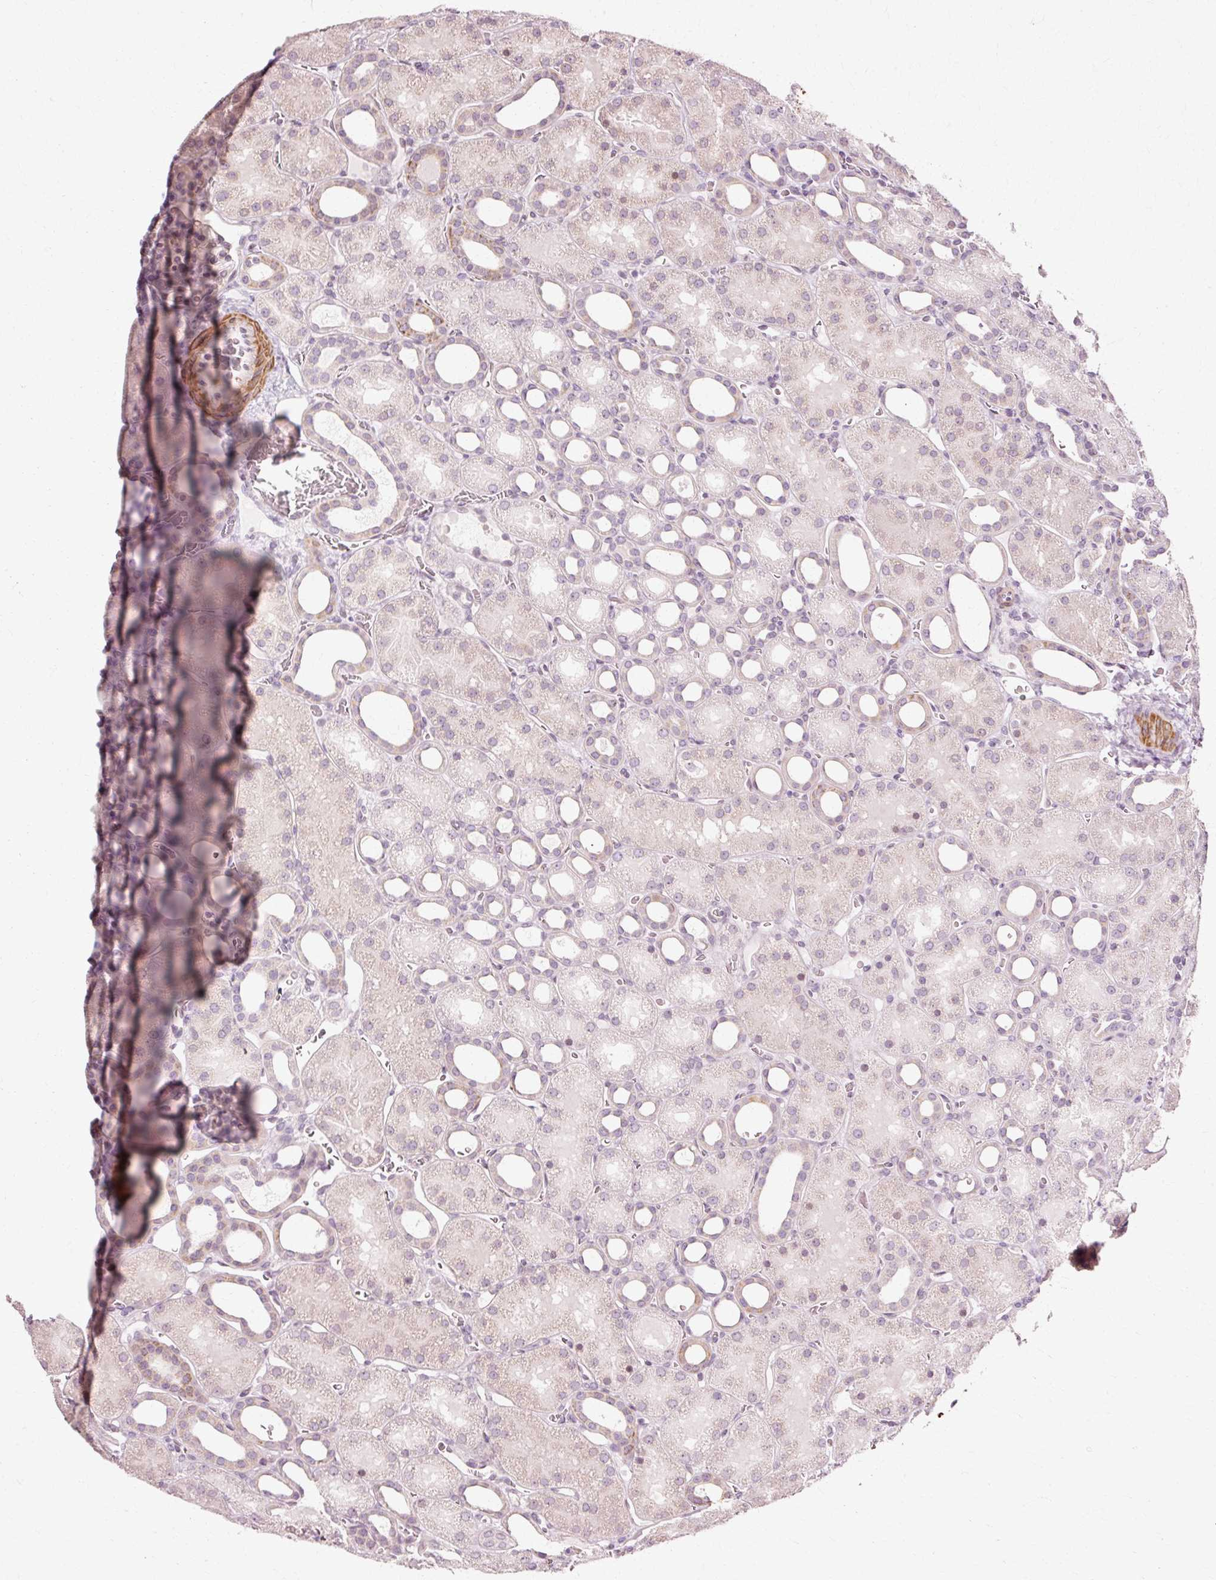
{"staining": {"intensity": "moderate", "quantity": "<25%", "location": "cytoplasmic/membranous"}, "tissue": "kidney", "cell_type": "Cells in glomeruli", "image_type": "normal", "snomed": [{"axis": "morphology", "description": "Normal tissue, NOS"}, {"axis": "topography", "description": "Kidney"}], "caption": "Moderate cytoplasmic/membranous protein staining is seen in approximately <25% of cells in glomeruli in kidney.", "gene": "RANBP2", "patient": {"sex": "male", "age": 2}}